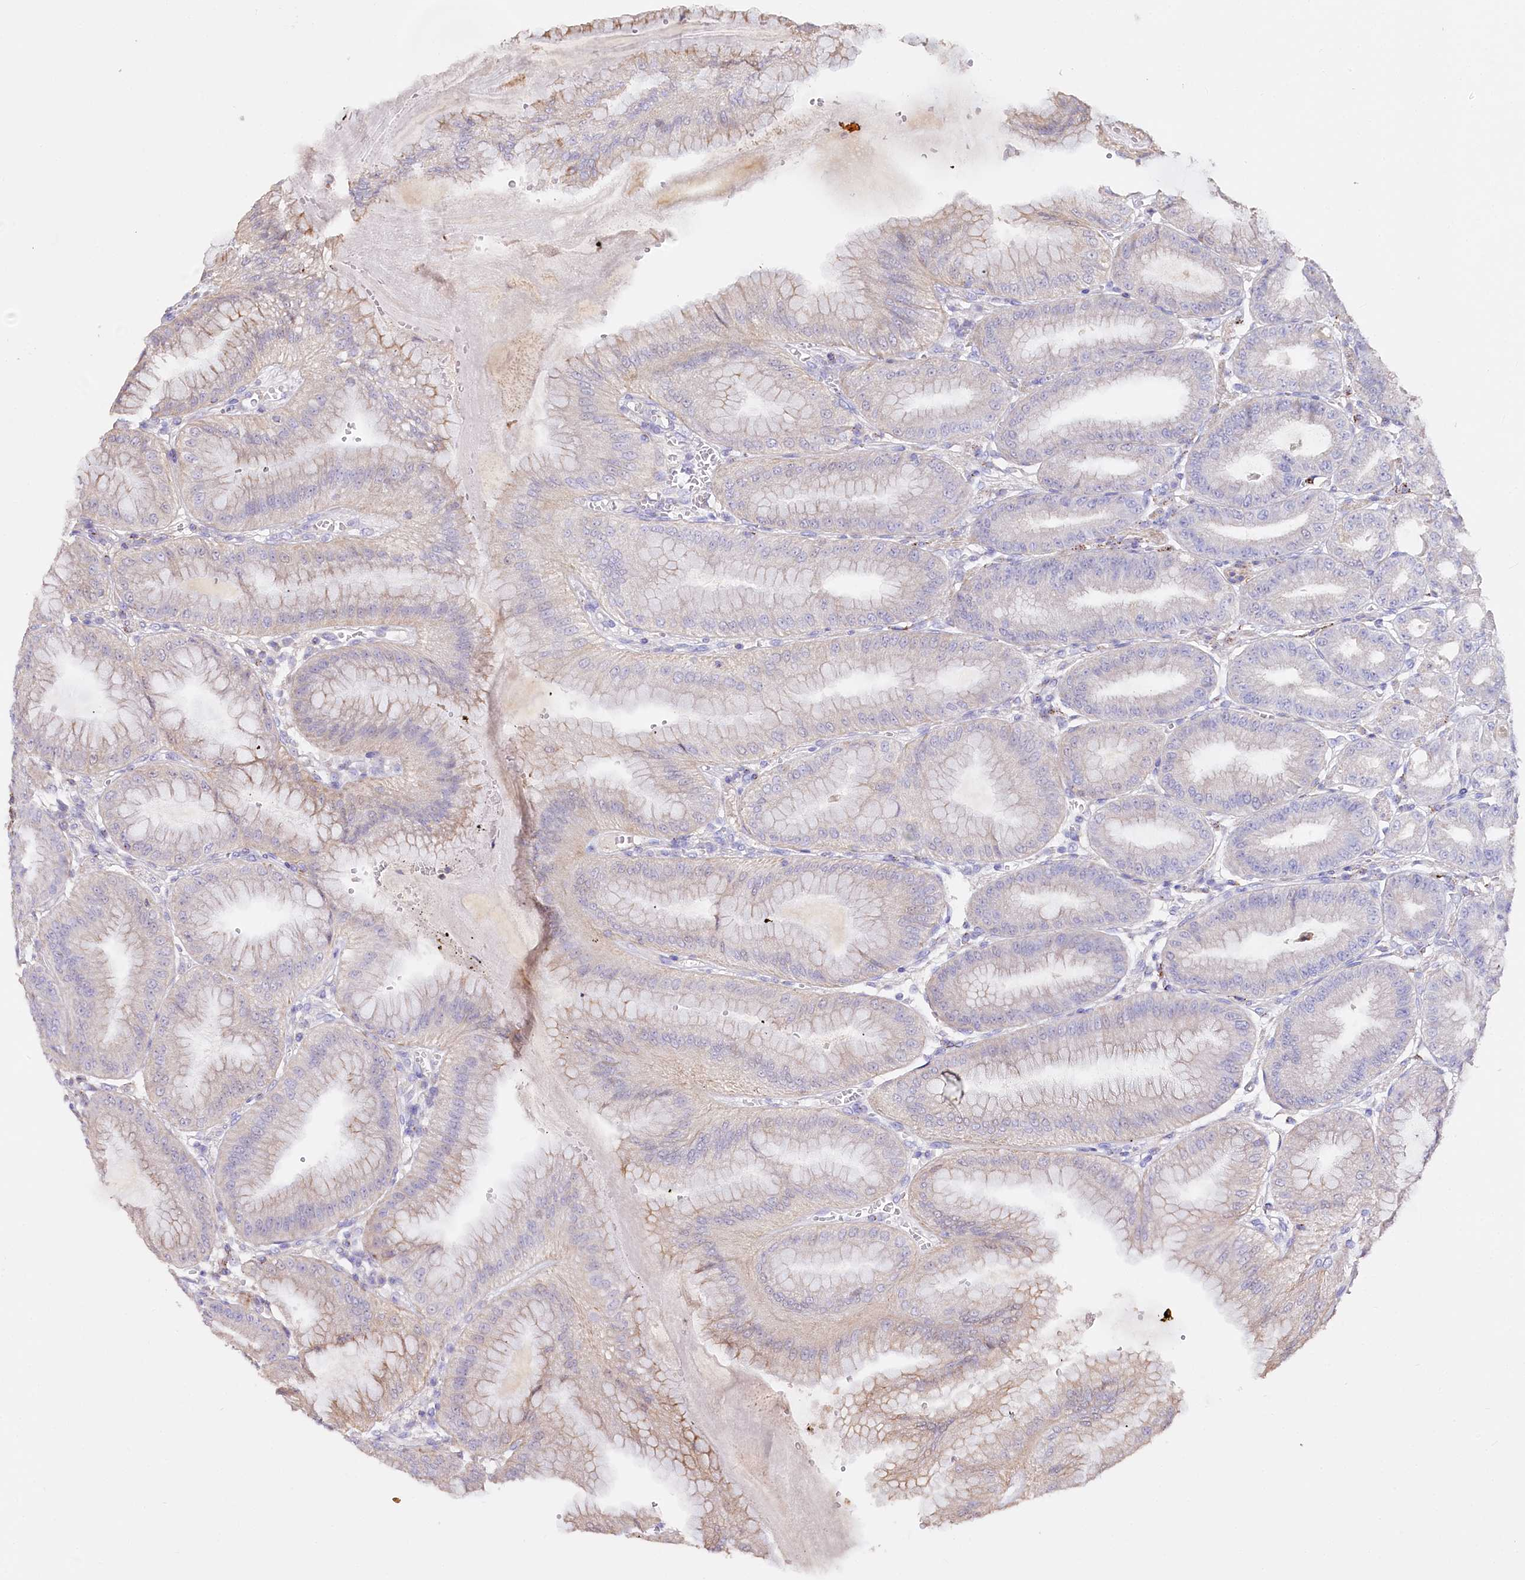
{"staining": {"intensity": "moderate", "quantity": "25%-75%", "location": "cytoplasmic/membranous"}, "tissue": "stomach", "cell_type": "Glandular cells", "image_type": "normal", "snomed": [{"axis": "morphology", "description": "Normal tissue, NOS"}, {"axis": "topography", "description": "Stomach, lower"}], "caption": "Immunohistochemistry (IHC) micrograph of normal stomach: stomach stained using immunohistochemistry (IHC) reveals medium levels of moderate protein expression localized specifically in the cytoplasmic/membranous of glandular cells, appearing as a cytoplasmic/membranous brown color.", "gene": "PTER", "patient": {"sex": "male", "age": 71}}